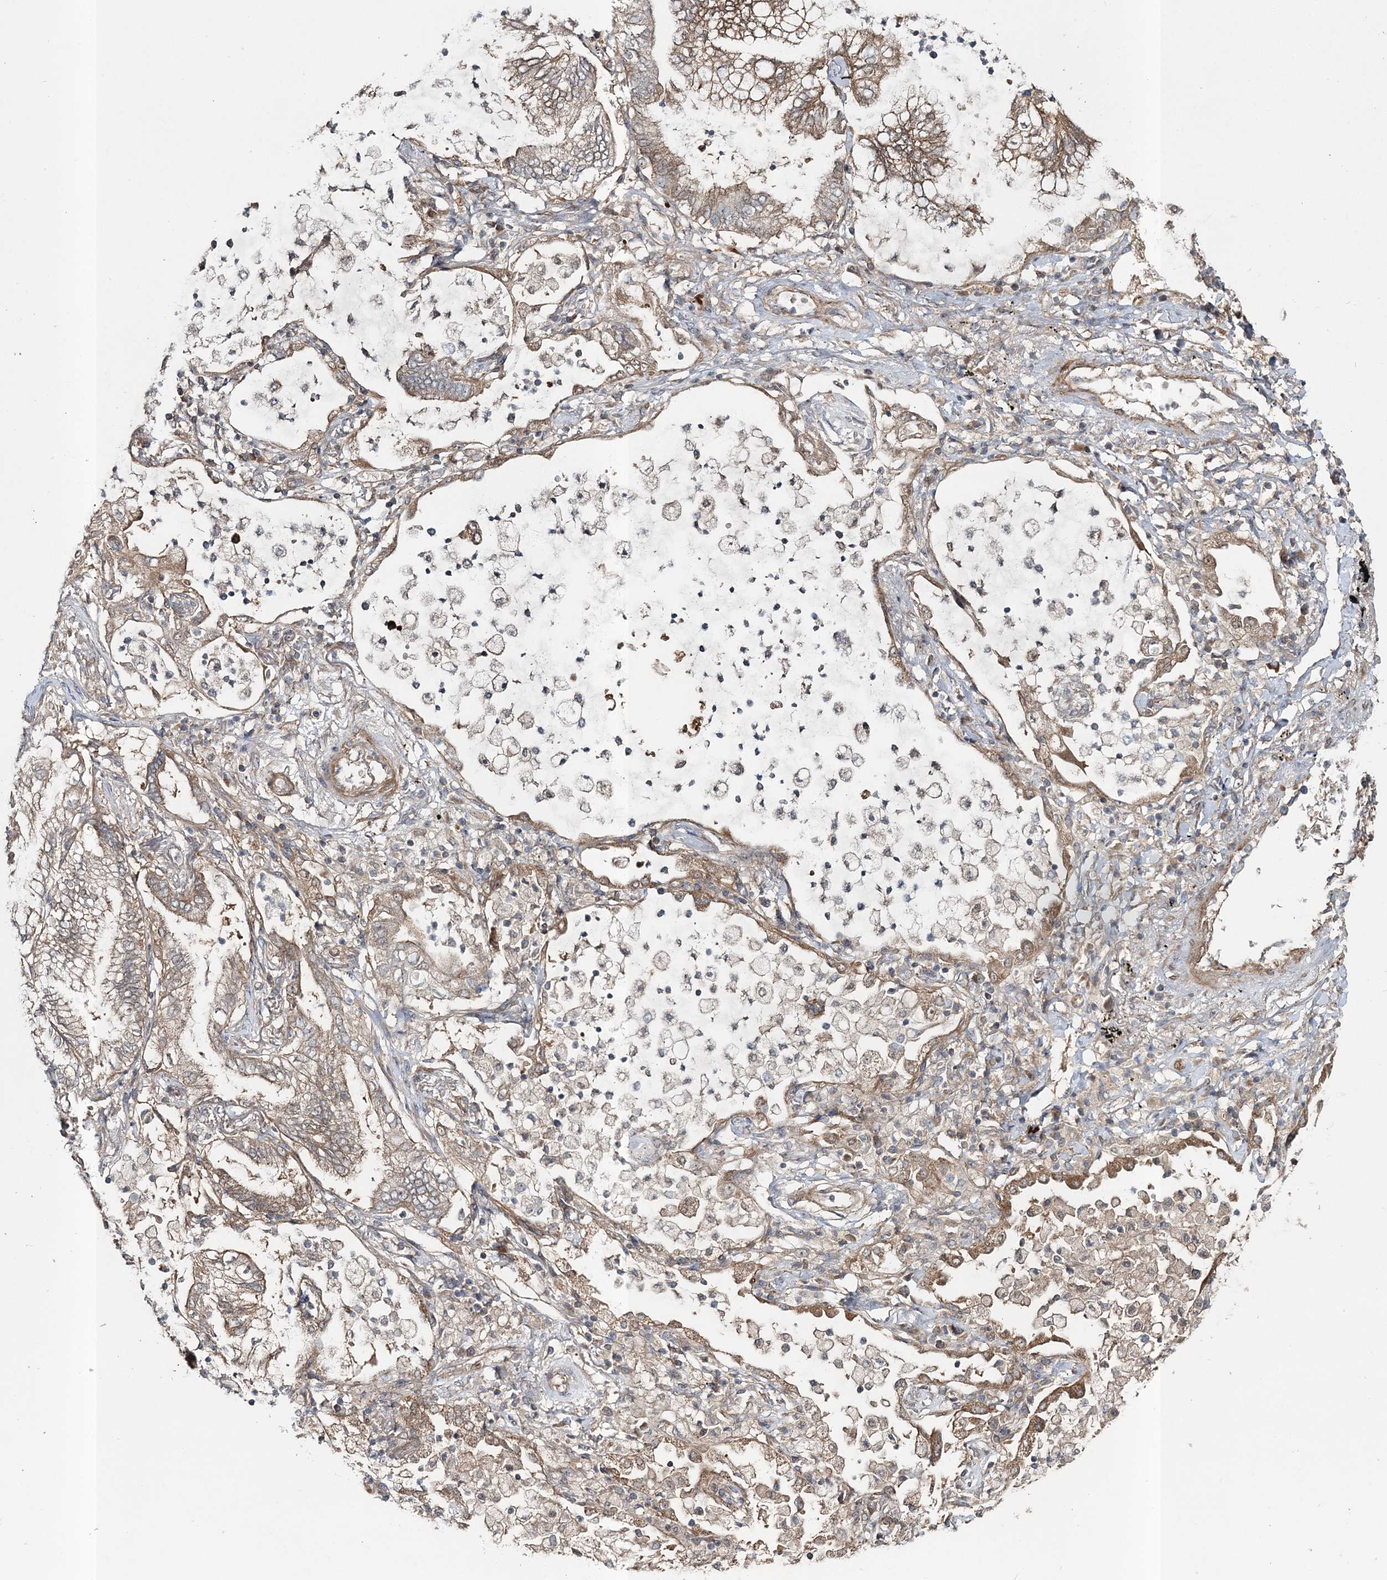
{"staining": {"intensity": "moderate", "quantity": ">75%", "location": "cytoplasmic/membranous"}, "tissue": "lung cancer", "cell_type": "Tumor cells", "image_type": "cancer", "snomed": [{"axis": "morphology", "description": "Adenocarcinoma, NOS"}, {"axis": "topography", "description": "Lung"}], "caption": "Lung cancer (adenocarcinoma) was stained to show a protein in brown. There is medium levels of moderate cytoplasmic/membranous positivity in about >75% of tumor cells.", "gene": "MOCS2", "patient": {"sex": "female", "age": 70}}